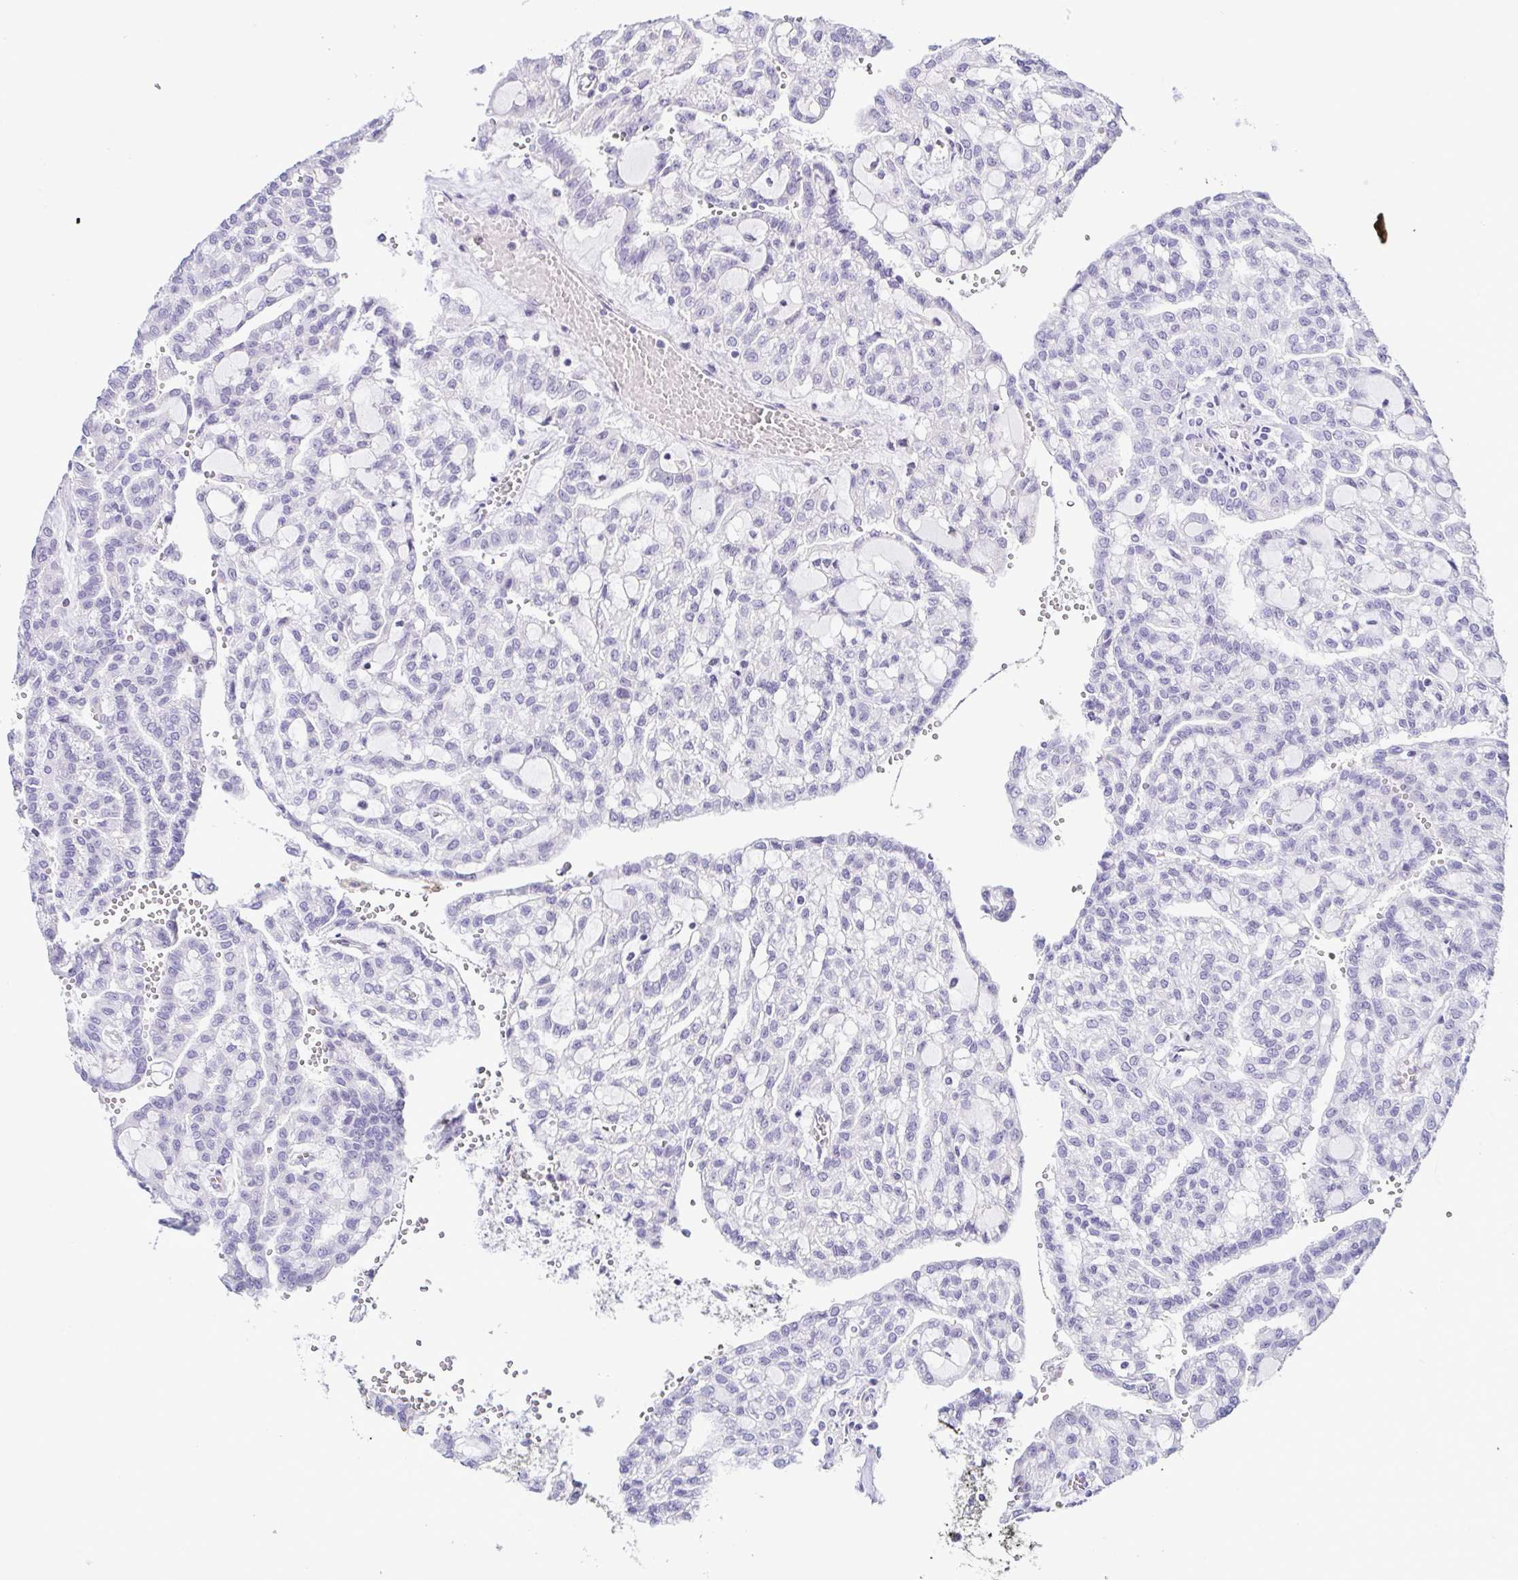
{"staining": {"intensity": "negative", "quantity": "none", "location": "none"}, "tissue": "renal cancer", "cell_type": "Tumor cells", "image_type": "cancer", "snomed": [{"axis": "morphology", "description": "Adenocarcinoma, NOS"}, {"axis": "topography", "description": "Kidney"}], "caption": "An immunohistochemistry image of renal cancer is shown. There is no staining in tumor cells of renal cancer. Brightfield microscopy of immunohistochemistry (IHC) stained with DAB (brown) and hematoxylin (blue), captured at high magnification.", "gene": "TERT", "patient": {"sex": "male", "age": 63}}